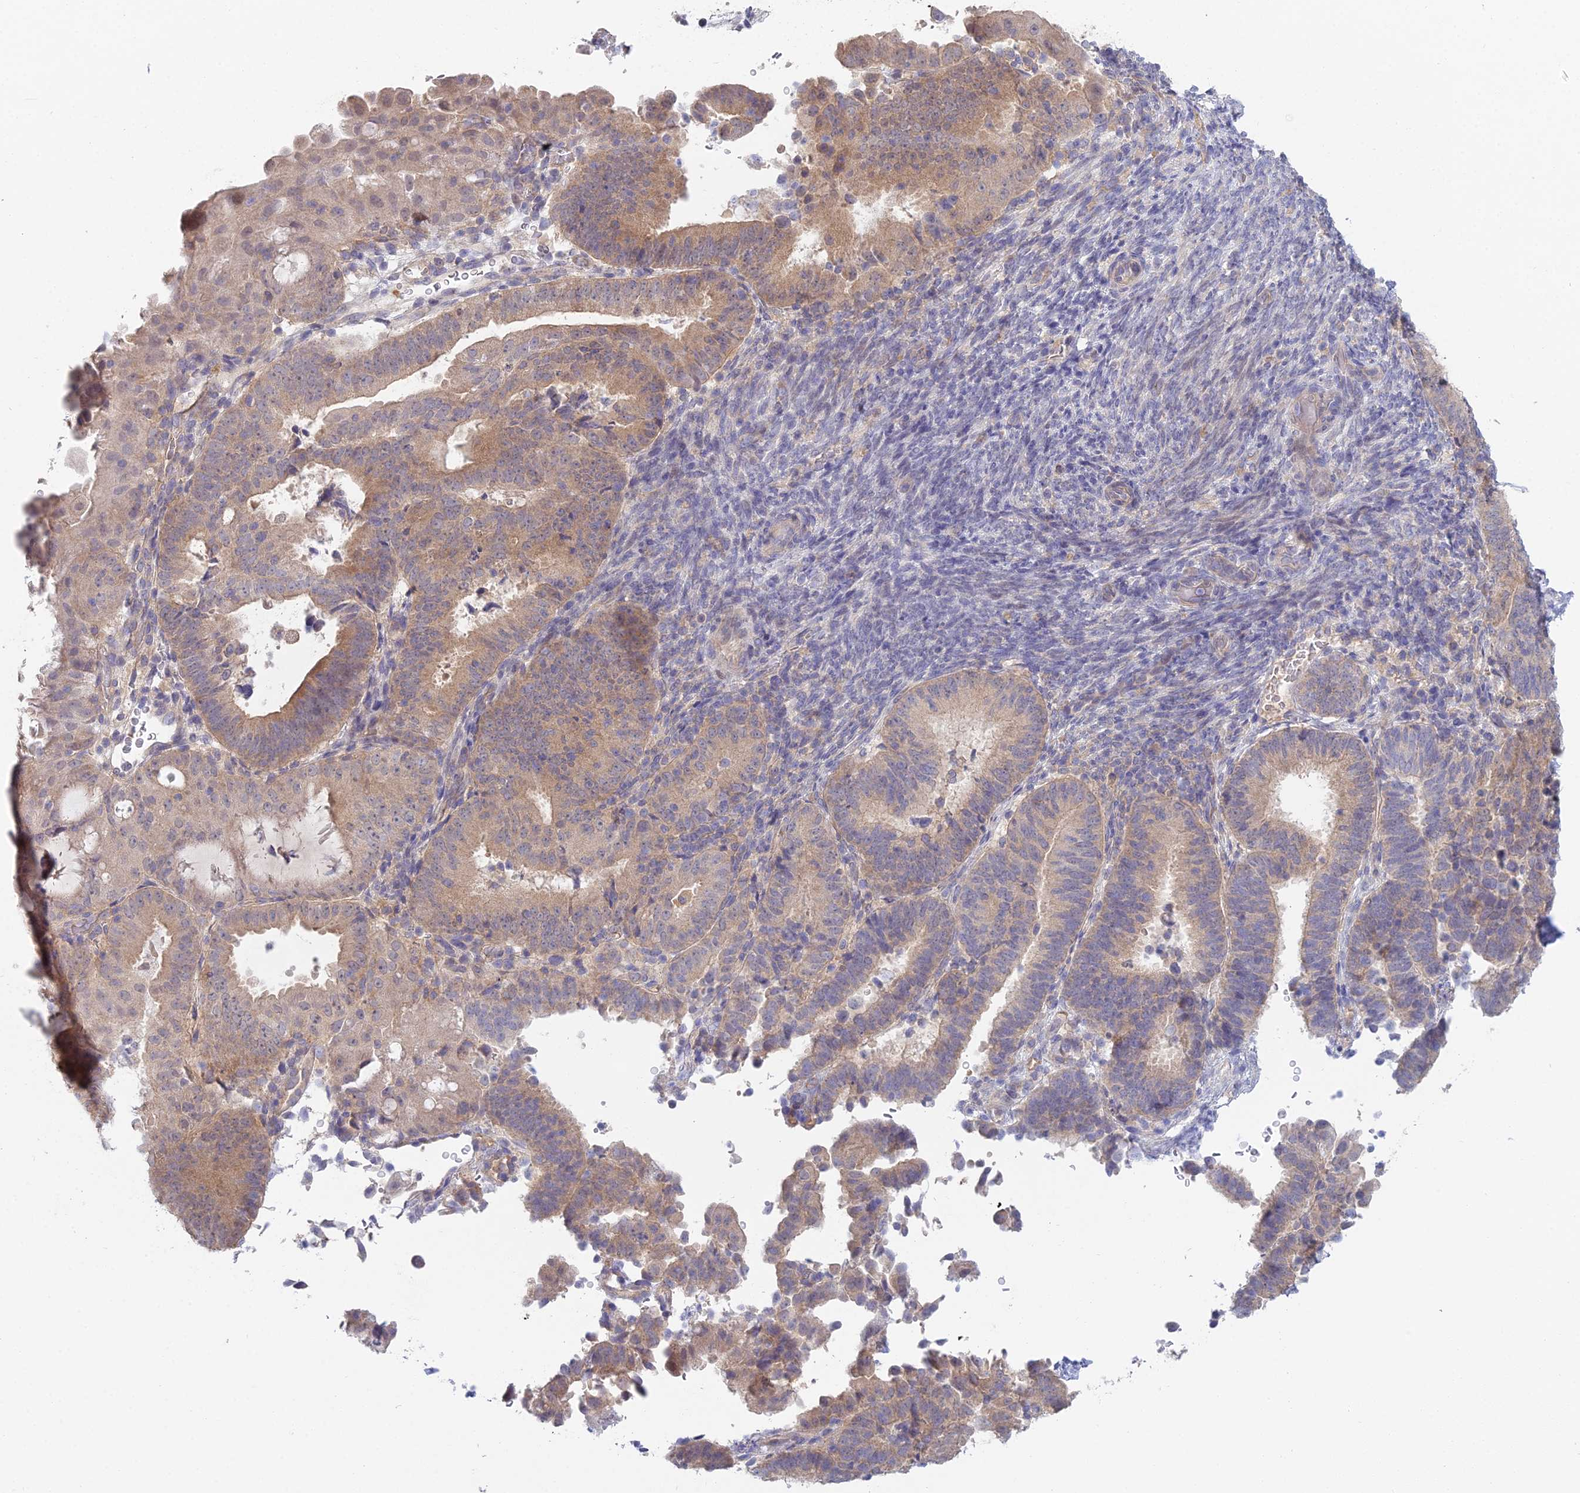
{"staining": {"intensity": "moderate", "quantity": "25%-75%", "location": "cytoplasmic/membranous"}, "tissue": "endometrial cancer", "cell_type": "Tumor cells", "image_type": "cancer", "snomed": [{"axis": "morphology", "description": "Adenocarcinoma, NOS"}, {"axis": "topography", "description": "Endometrium"}], "caption": "IHC photomicrograph of endometrial cancer (adenocarcinoma) stained for a protein (brown), which exhibits medium levels of moderate cytoplasmic/membranous positivity in about 25%-75% of tumor cells.", "gene": "METTL26", "patient": {"sex": "female", "age": 70}}